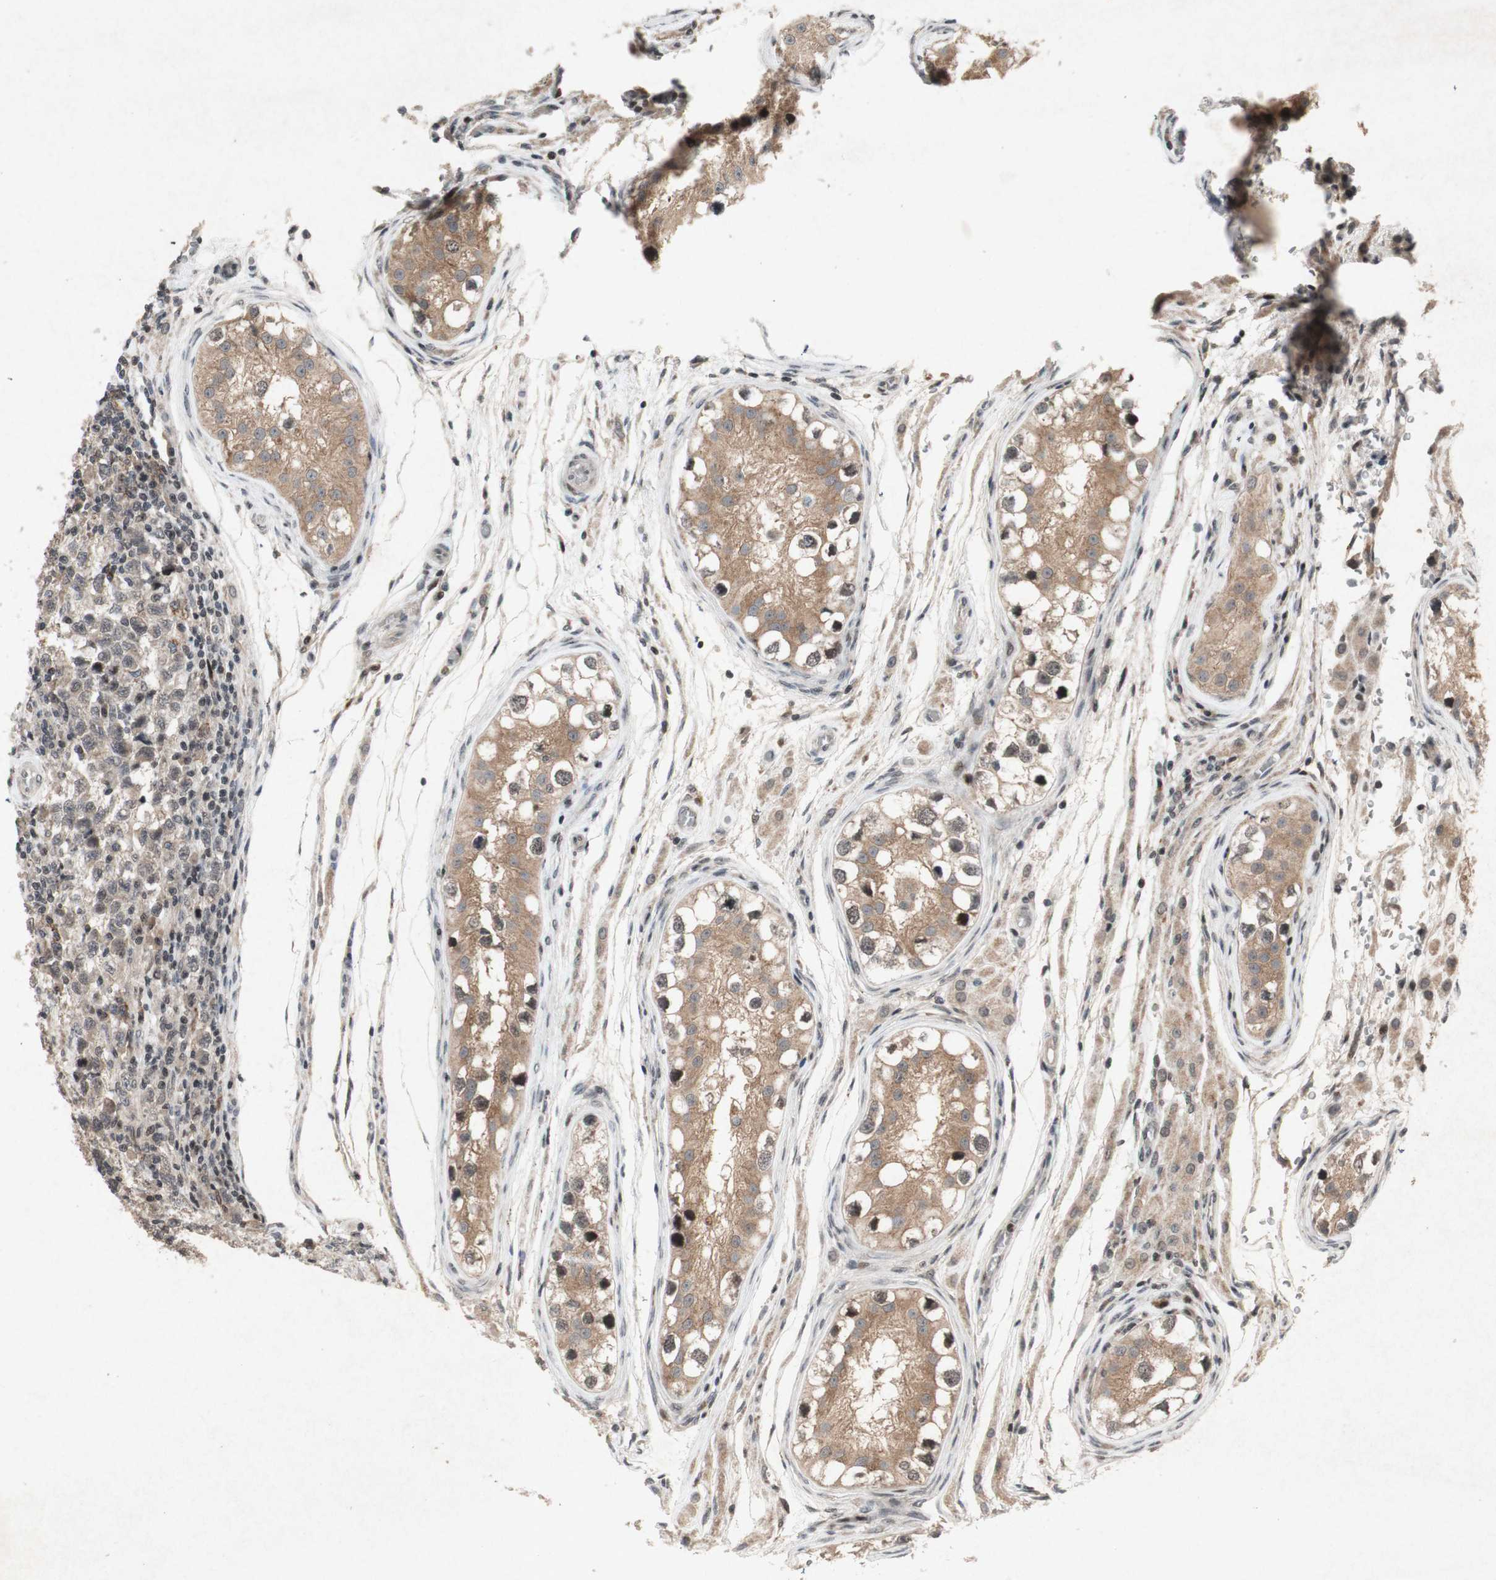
{"staining": {"intensity": "weak", "quantity": ">75%", "location": "cytoplasmic/membranous"}, "tissue": "testis cancer", "cell_type": "Tumor cells", "image_type": "cancer", "snomed": [{"axis": "morphology", "description": "Carcinoma, Embryonal, NOS"}, {"axis": "topography", "description": "Testis"}], "caption": "Brown immunohistochemical staining in human testis embryonal carcinoma demonstrates weak cytoplasmic/membranous expression in about >75% of tumor cells.", "gene": "PLXNA1", "patient": {"sex": "male", "age": 21}}